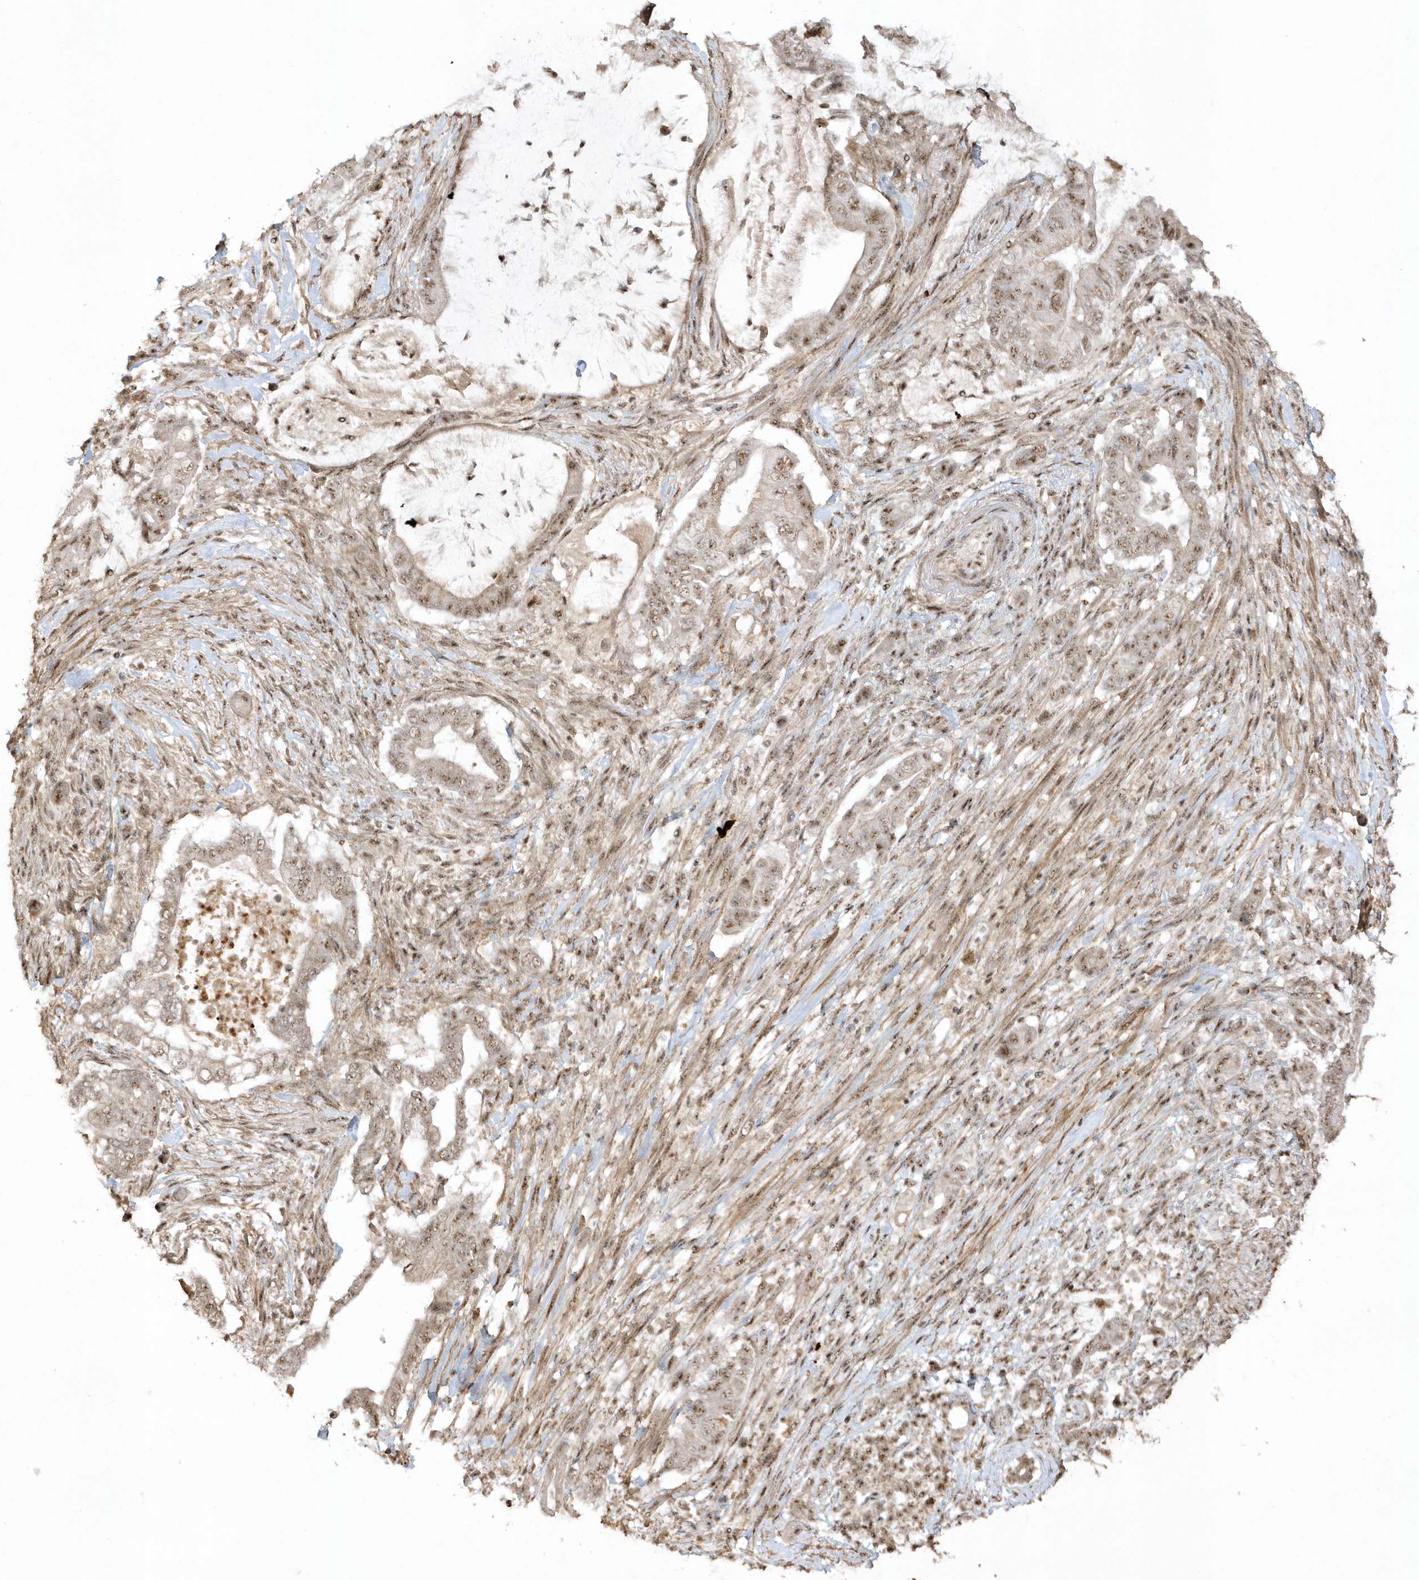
{"staining": {"intensity": "moderate", "quantity": ">75%", "location": "nuclear"}, "tissue": "pancreatic cancer", "cell_type": "Tumor cells", "image_type": "cancer", "snomed": [{"axis": "morphology", "description": "Adenocarcinoma, NOS"}, {"axis": "topography", "description": "Pancreas"}], "caption": "A micrograph of human pancreatic cancer stained for a protein displays moderate nuclear brown staining in tumor cells.", "gene": "POLR3B", "patient": {"sex": "male", "age": 68}}